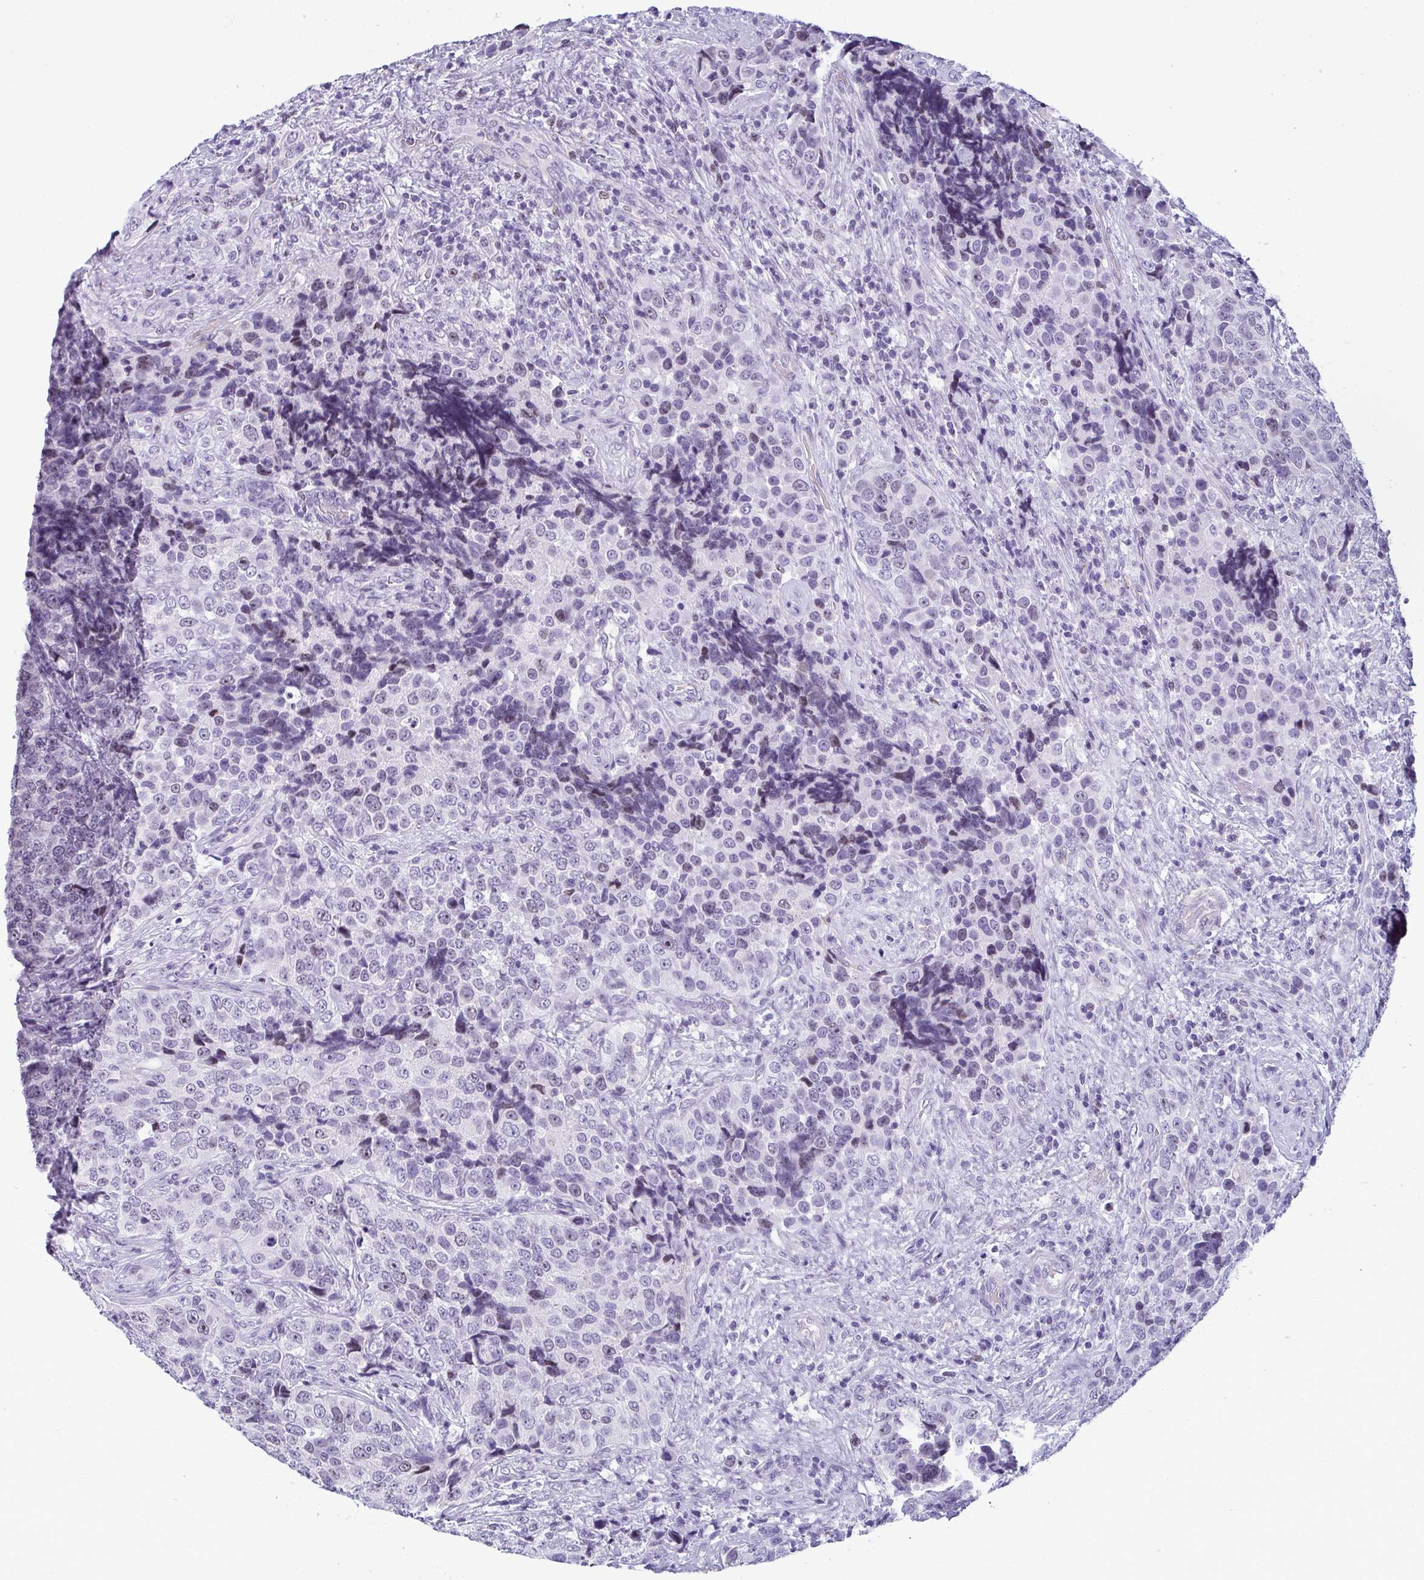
{"staining": {"intensity": "negative", "quantity": "none", "location": "none"}, "tissue": "urothelial cancer", "cell_type": "Tumor cells", "image_type": "cancer", "snomed": [{"axis": "morphology", "description": "Urothelial carcinoma, NOS"}, {"axis": "topography", "description": "Urinary bladder"}], "caption": "Immunohistochemical staining of human transitional cell carcinoma reveals no significant expression in tumor cells. (DAB immunohistochemistry (IHC) with hematoxylin counter stain).", "gene": "SUZ12", "patient": {"sex": "male", "age": 52}}